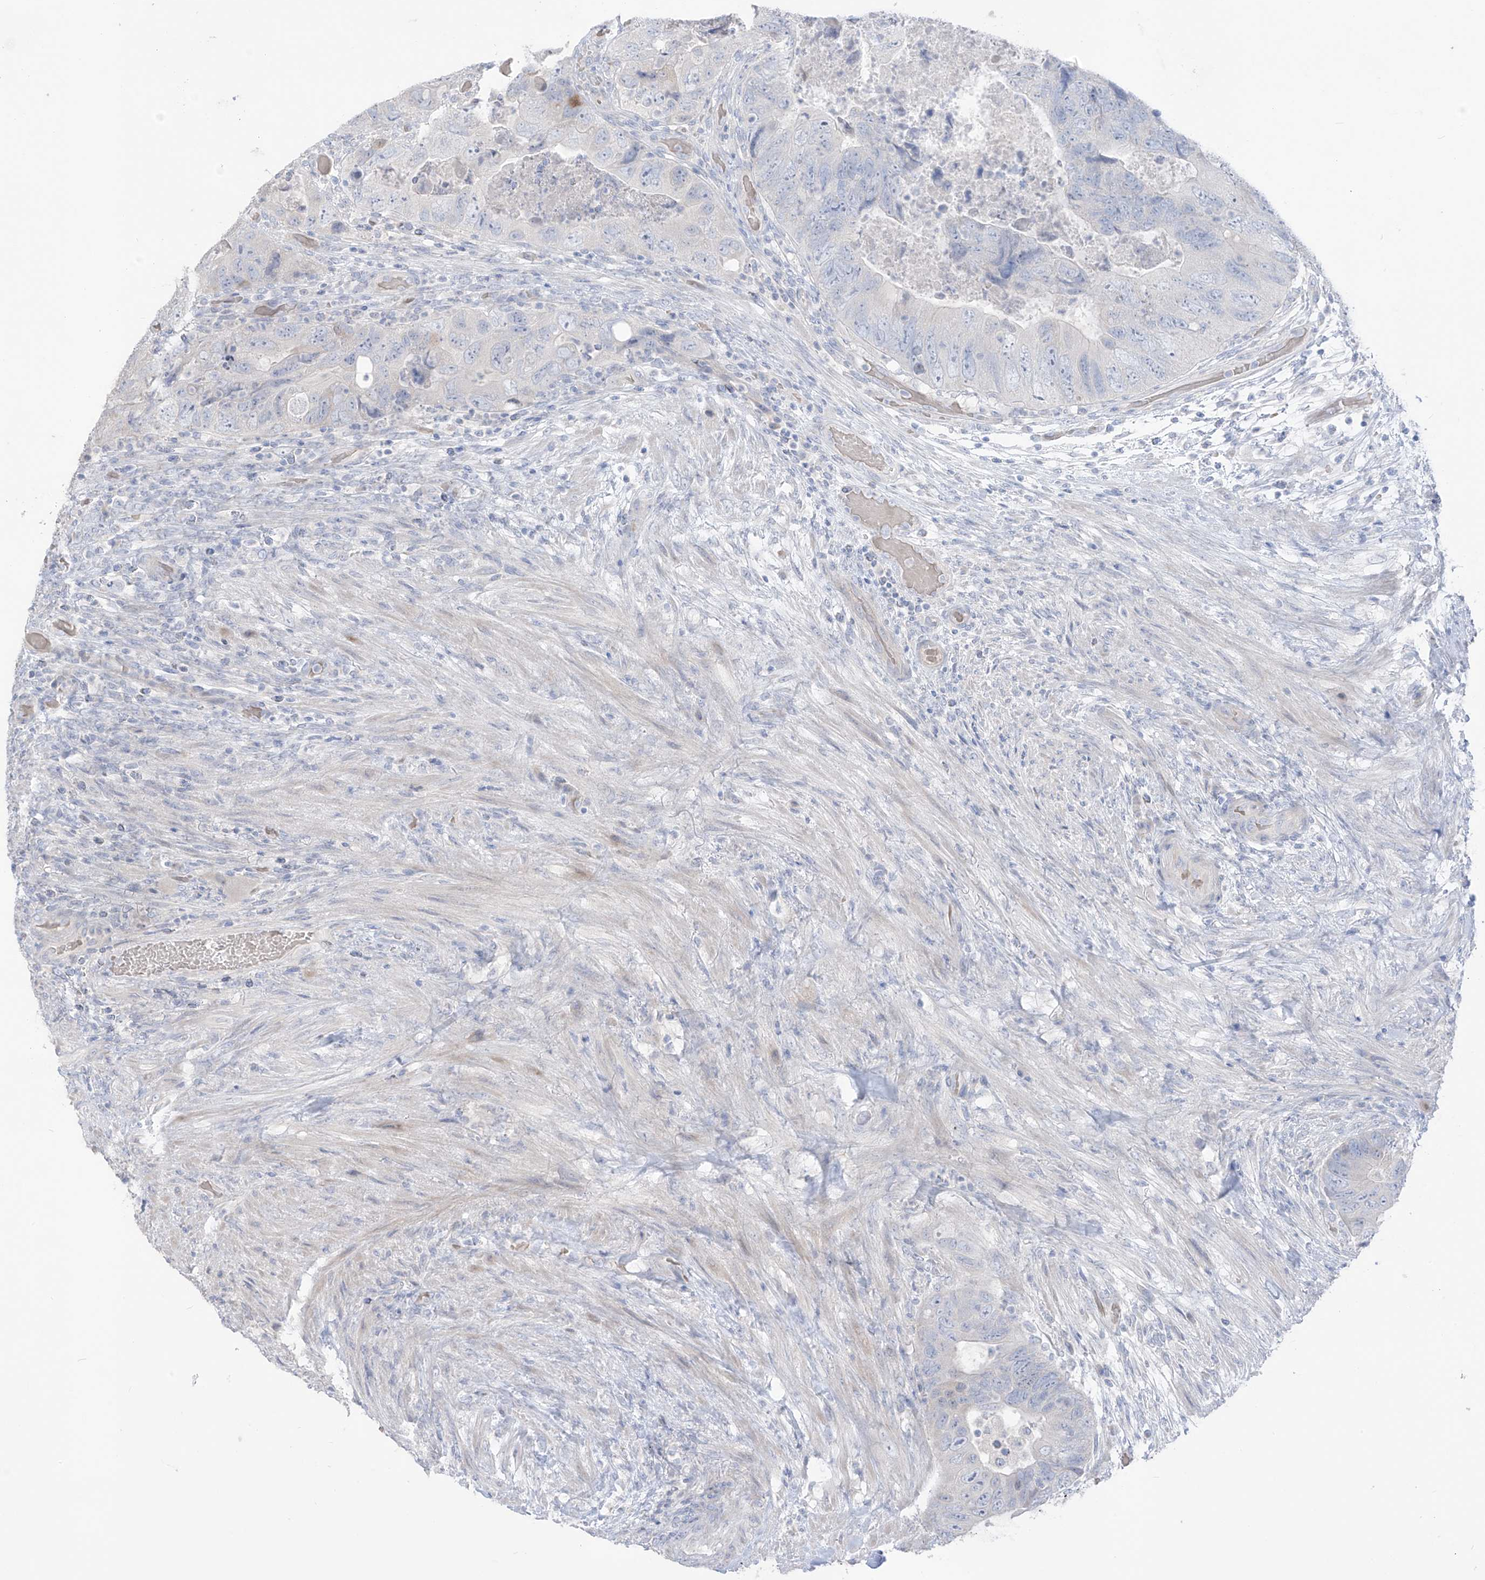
{"staining": {"intensity": "negative", "quantity": "none", "location": "none"}, "tissue": "colorectal cancer", "cell_type": "Tumor cells", "image_type": "cancer", "snomed": [{"axis": "morphology", "description": "Adenocarcinoma, NOS"}, {"axis": "topography", "description": "Rectum"}], "caption": "Image shows no significant protein staining in tumor cells of colorectal adenocarcinoma.", "gene": "ASPRV1", "patient": {"sex": "male", "age": 63}}